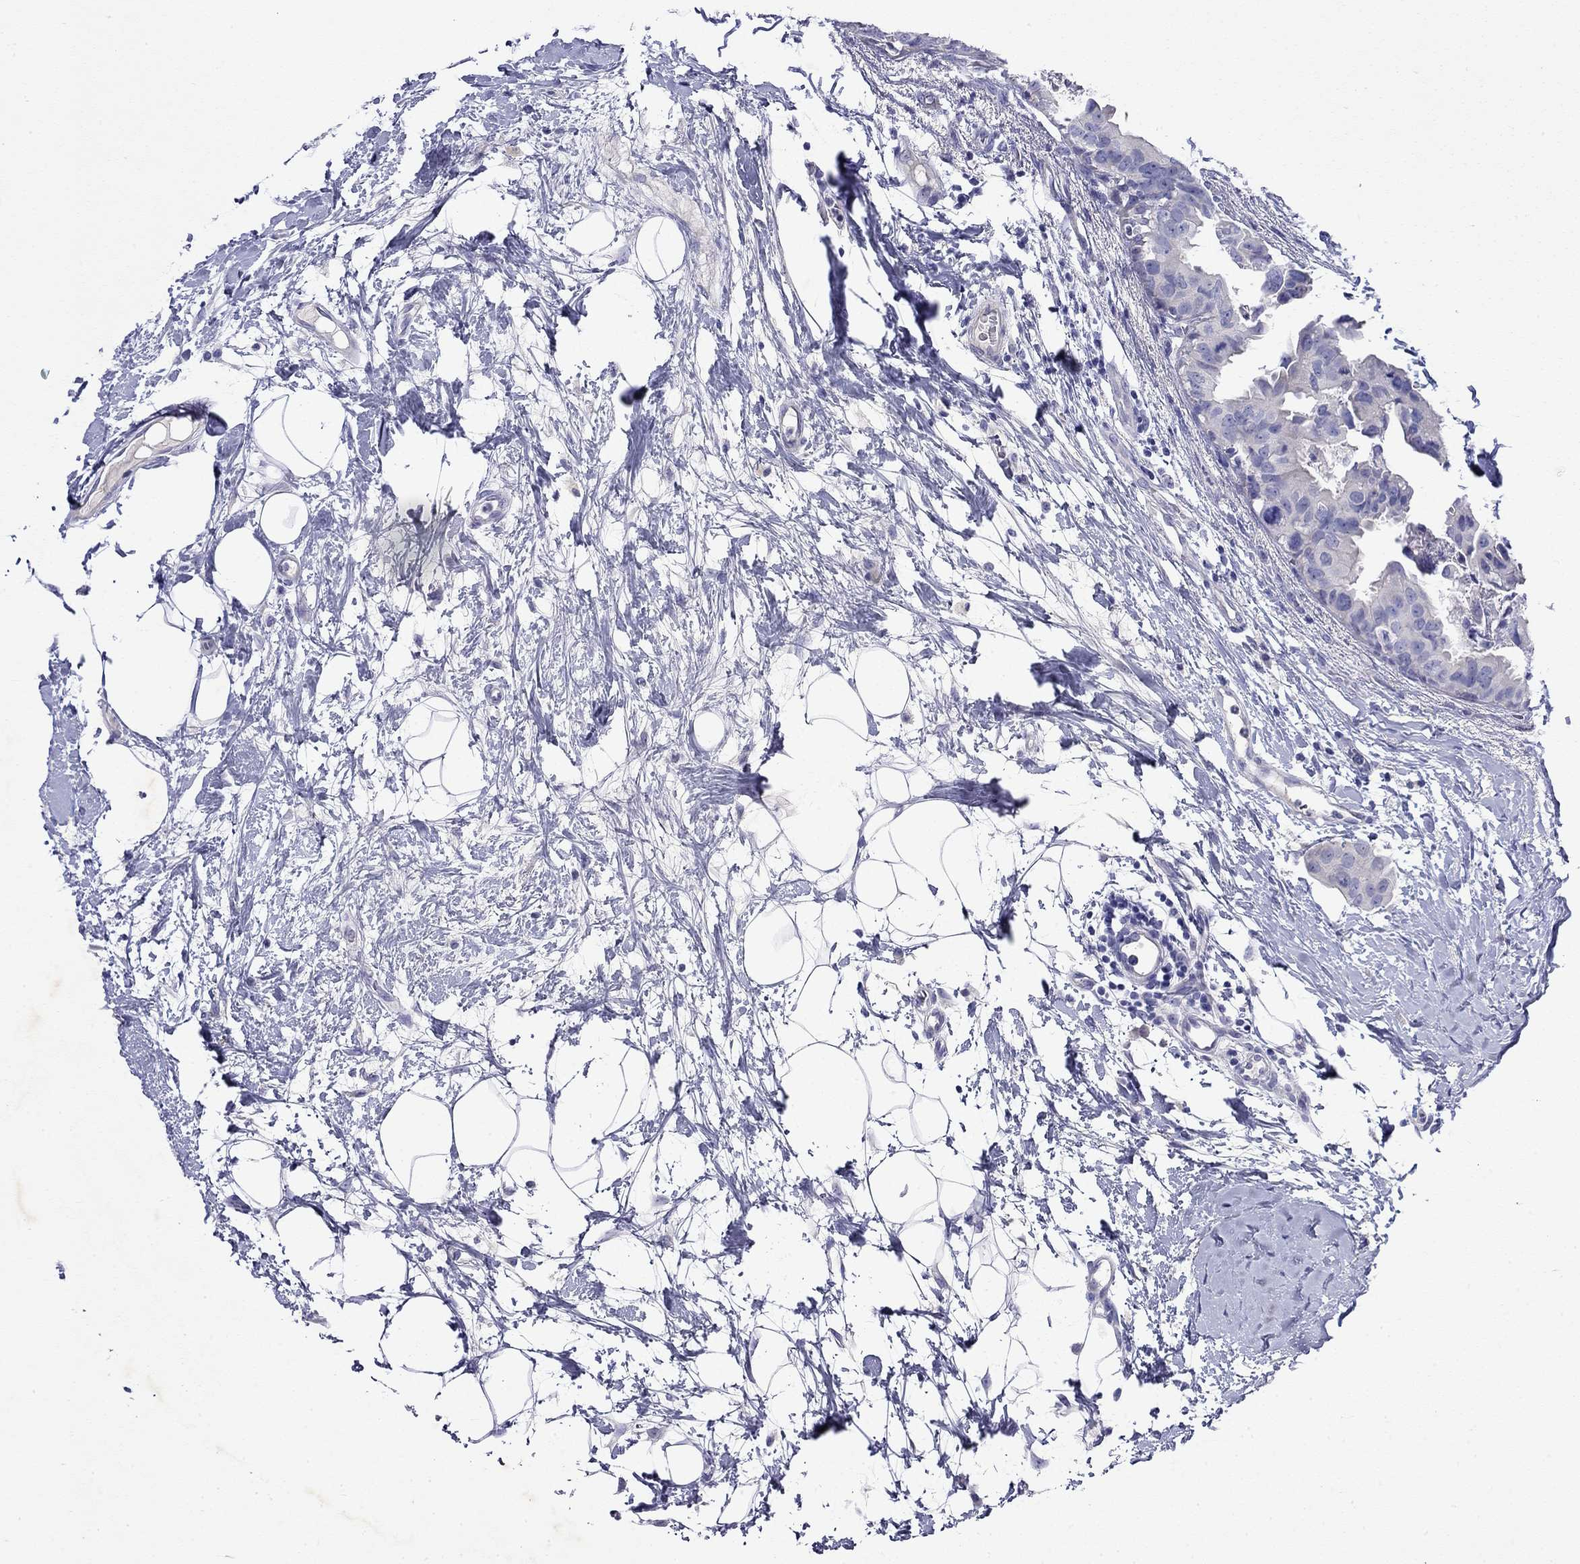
{"staining": {"intensity": "negative", "quantity": "none", "location": "none"}, "tissue": "breast cancer", "cell_type": "Tumor cells", "image_type": "cancer", "snomed": [{"axis": "morphology", "description": "Normal tissue, NOS"}, {"axis": "morphology", "description": "Duct carcinoma"}, {"axis": "topography", "description": "Breast"}], "caption": "The immunohistochemistry micrograph has no significant staining in tumor cells of invasive ductal carcinoma (breast) tissue.", "gene": "GNAT3", "patient": {"sex": "female", "age": 40}}